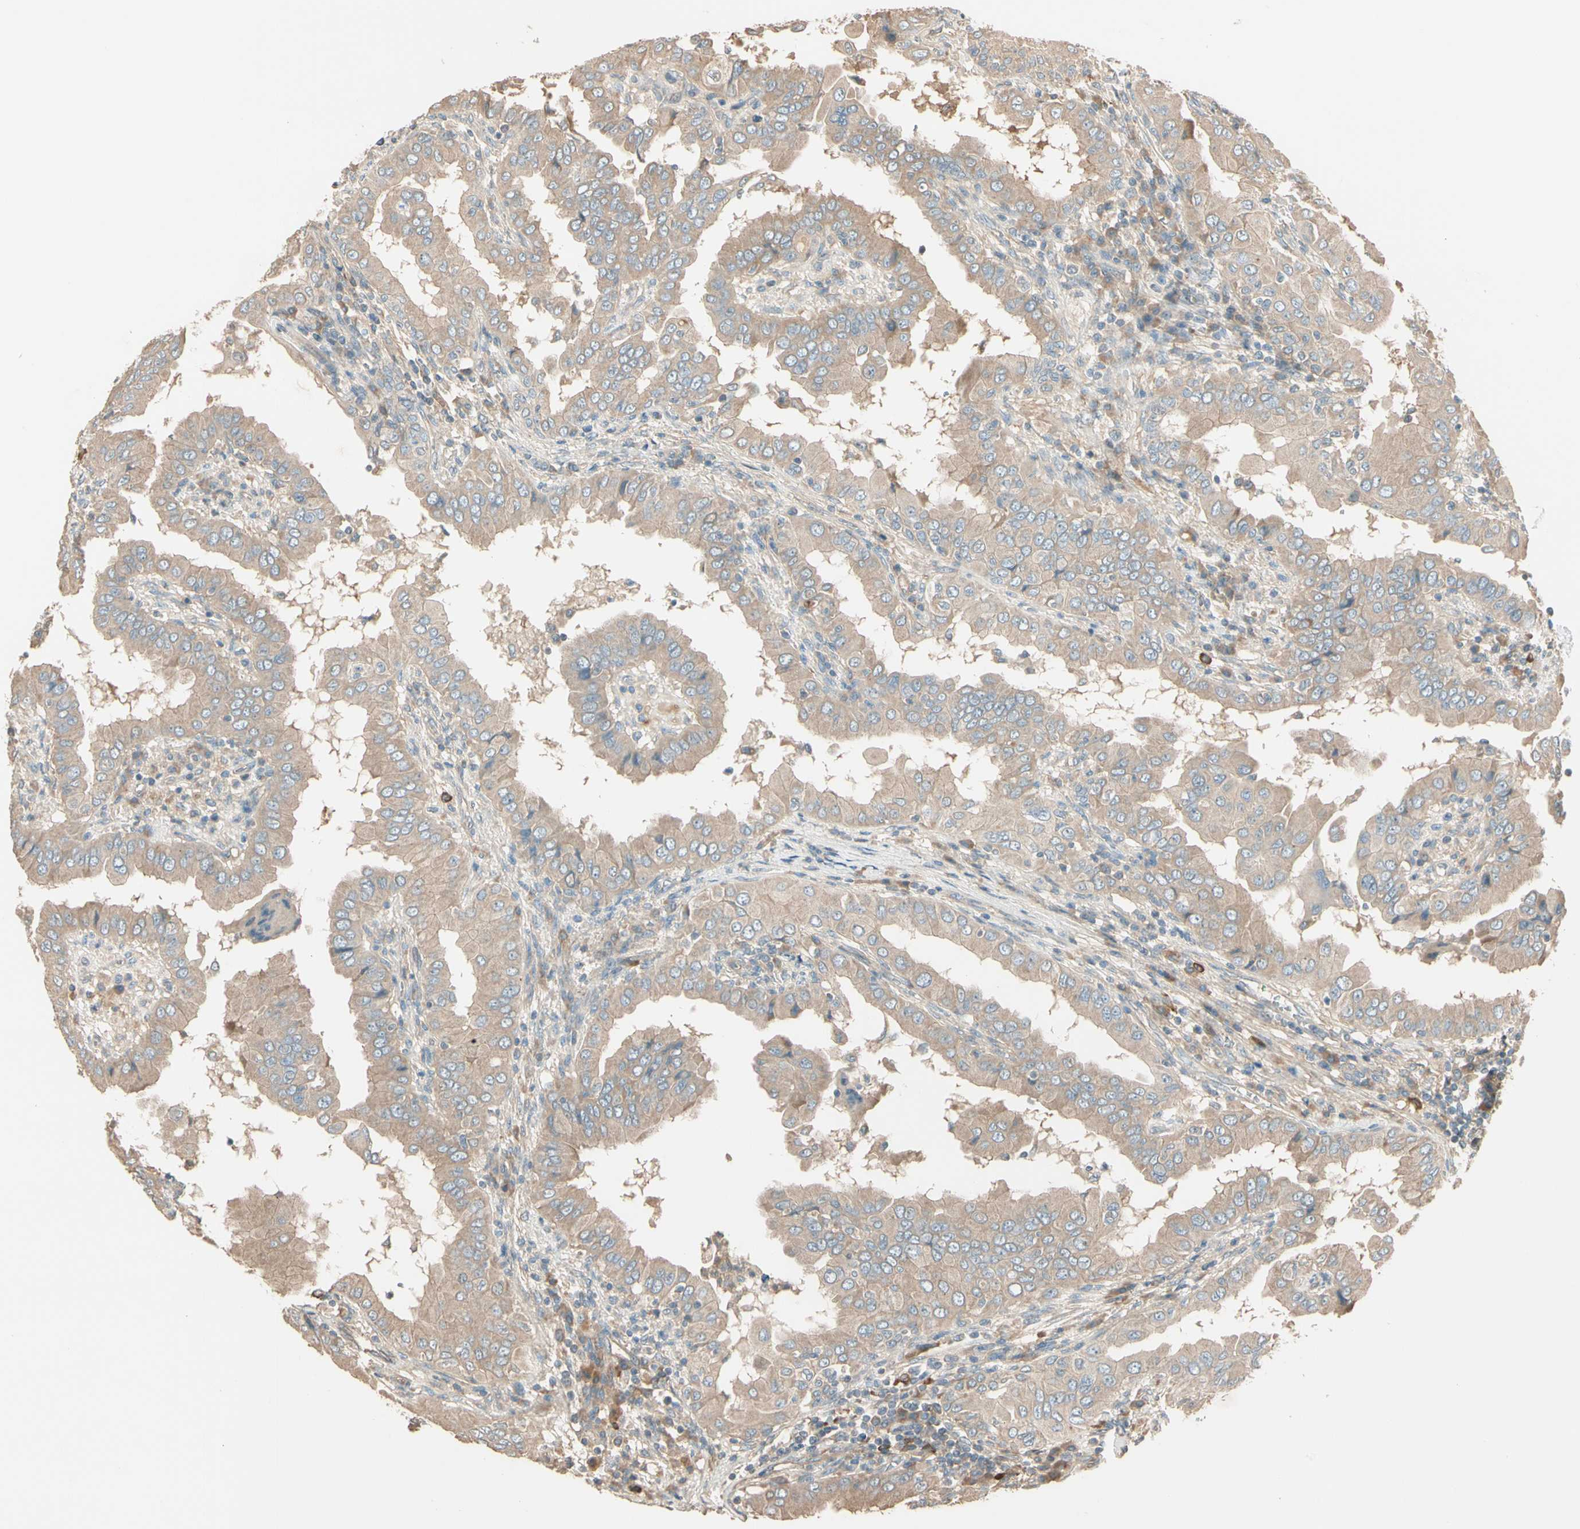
{"staining": {"intensity": "weak", "quantity": ">75%", "location": "cytoplasmic/membranous"}, "tissue": "thyroid cancer", "cell_type": "Tumor cells", "image_type": "cancer", "snomed": [{"axis": "morphology", "description": "Papillary adenocarcinoma, NOS"}, {"axis": "topography", "description": "Thyroid gland"}], "caption": "Protein expression analysis of human thyroid cancer (papillary adenocarcinoma) reveals weak cytoplasmic/membranous expression in approximately >75% of tumor cells.", "gene": "TNFRSF21", "patient": {"sex": "male", "age": 33}}